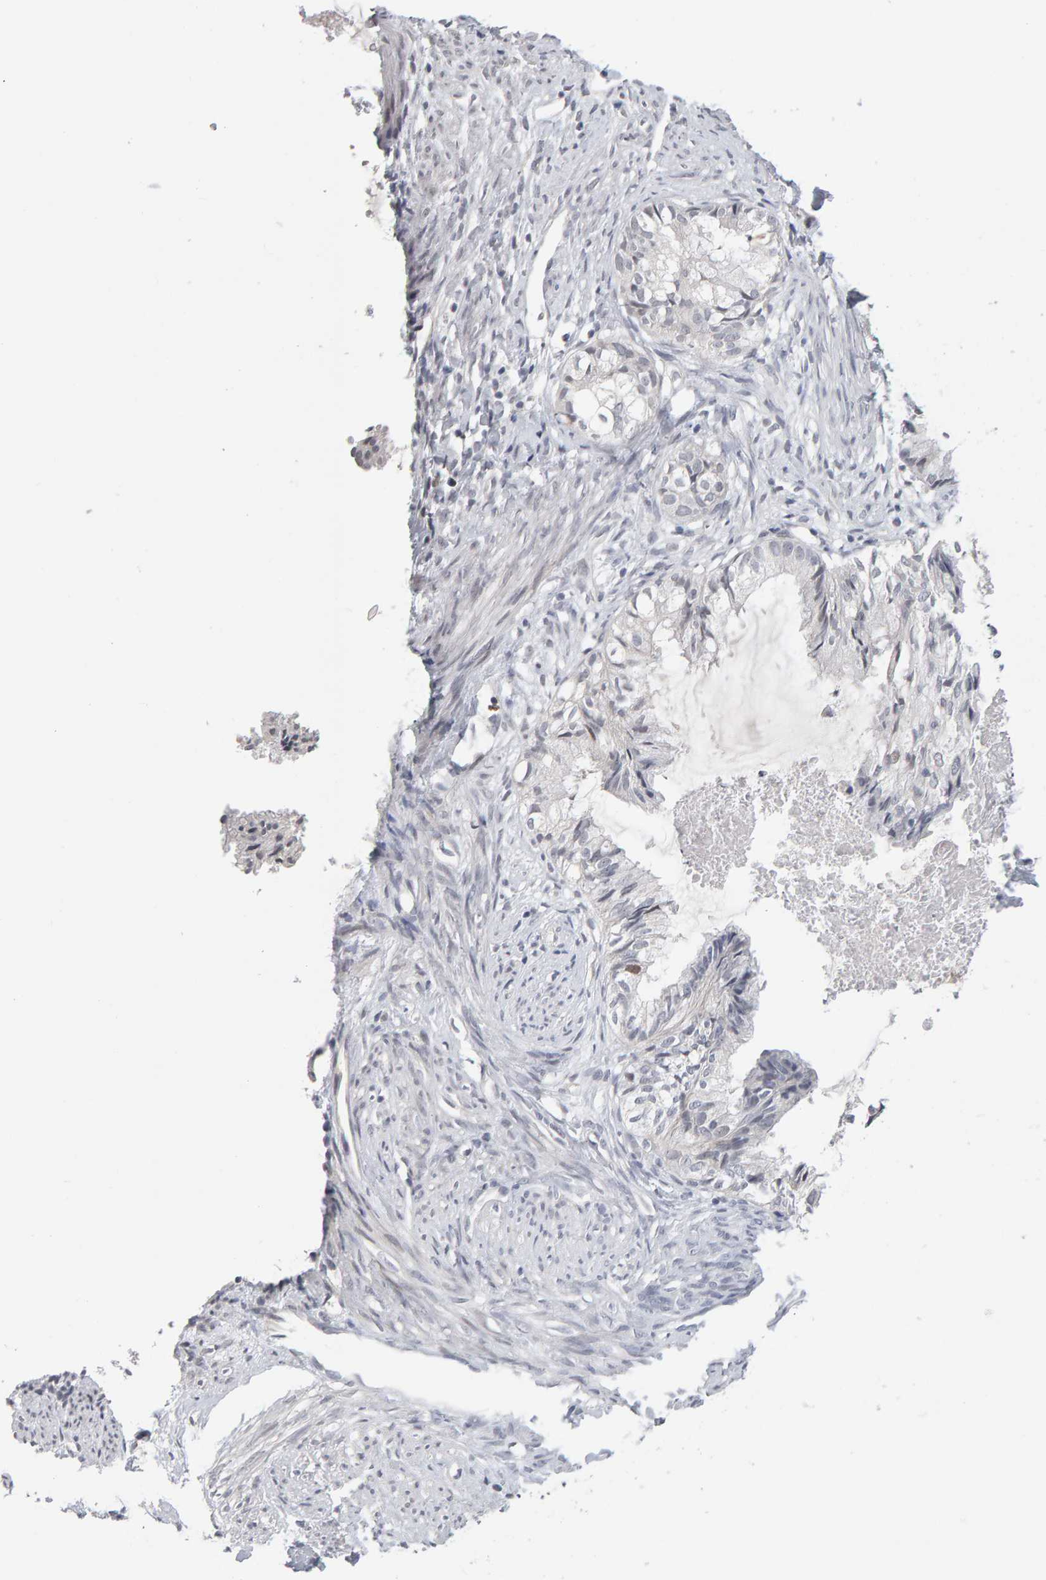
{"staining": {"intensity": "negative", "quantity": "none", "location": "none"}, "tissue": "cervical cancer", "cell_type": "Tumor cells", "image_type": "cancer", "snomed": [{"axis": "morphology", "description": "Normal tissue, NOS"}, {"axis": "morphology", "description": "Adenocarcinoma, NOS"}, {"axis": "topography", "description": "Cervix"}, {"axis": "topography", "description": "Endometrium"}], "caption": "Protein analysis of cervical cancer (adenocarcinoma) exhibits no significant positivity in tumor cells. Nuclei are stained in blue.", "gene": "HNF4A", "patient": {"sex": "female", "age": 86}}